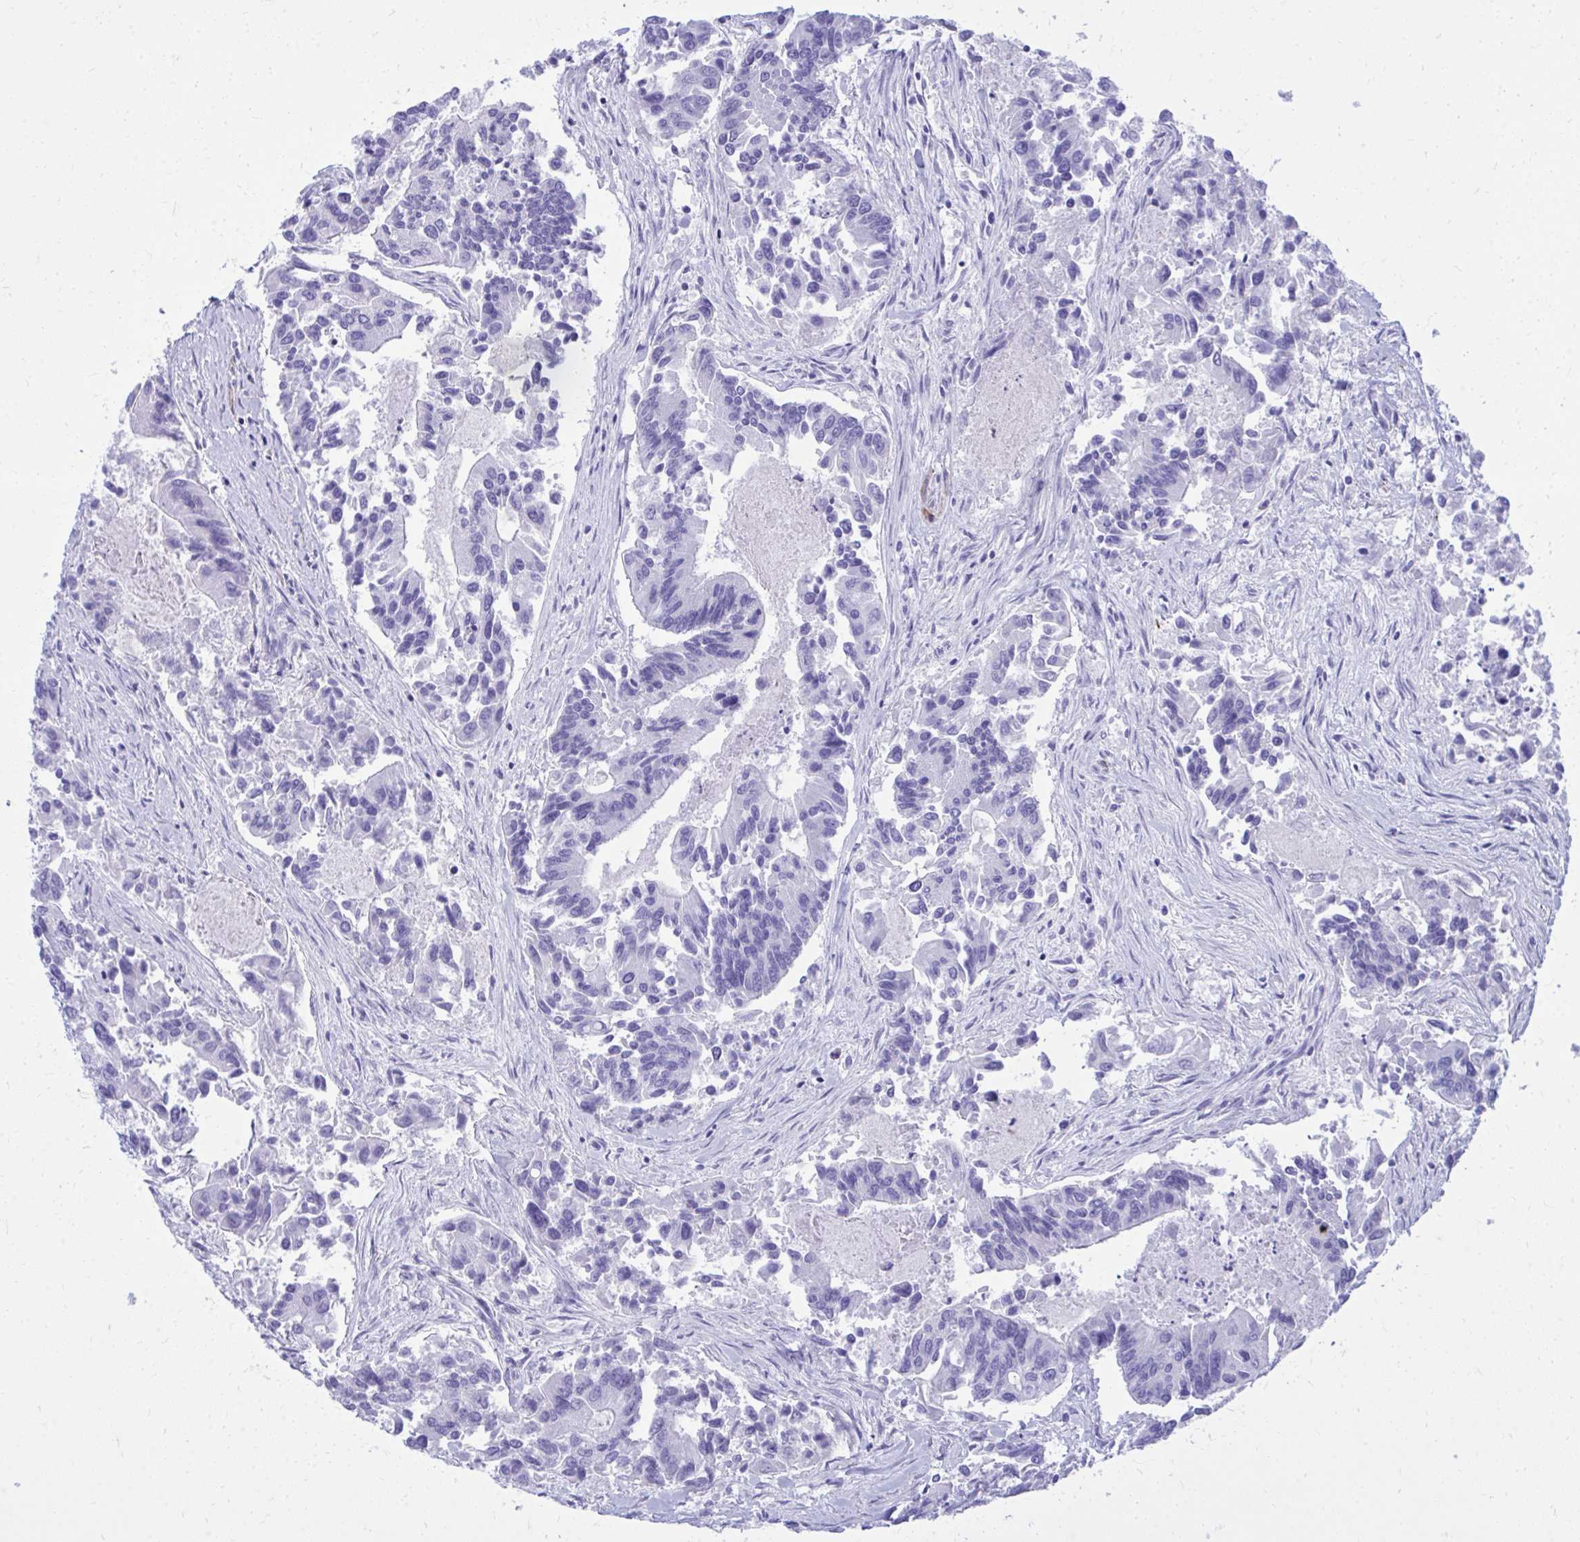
{"staining": {"intensity": "negative", "quantity": "none", "location": "none"}, "tissue": "colorectal cancer", "cell_type": "Tumor cells", "image_type": "cancer", "snomed": [{"axis": "morphology", "description": "Adenocarcinoma, NOS"}, {"axis": "topography", "description": "Colon"}], "caption": "A histopathology image of human colorectal adenocarcinoma is negative for staining in tumor cells.", "gene": "ANKDD1B", "patient": {"sex": "female", "age": 67}}